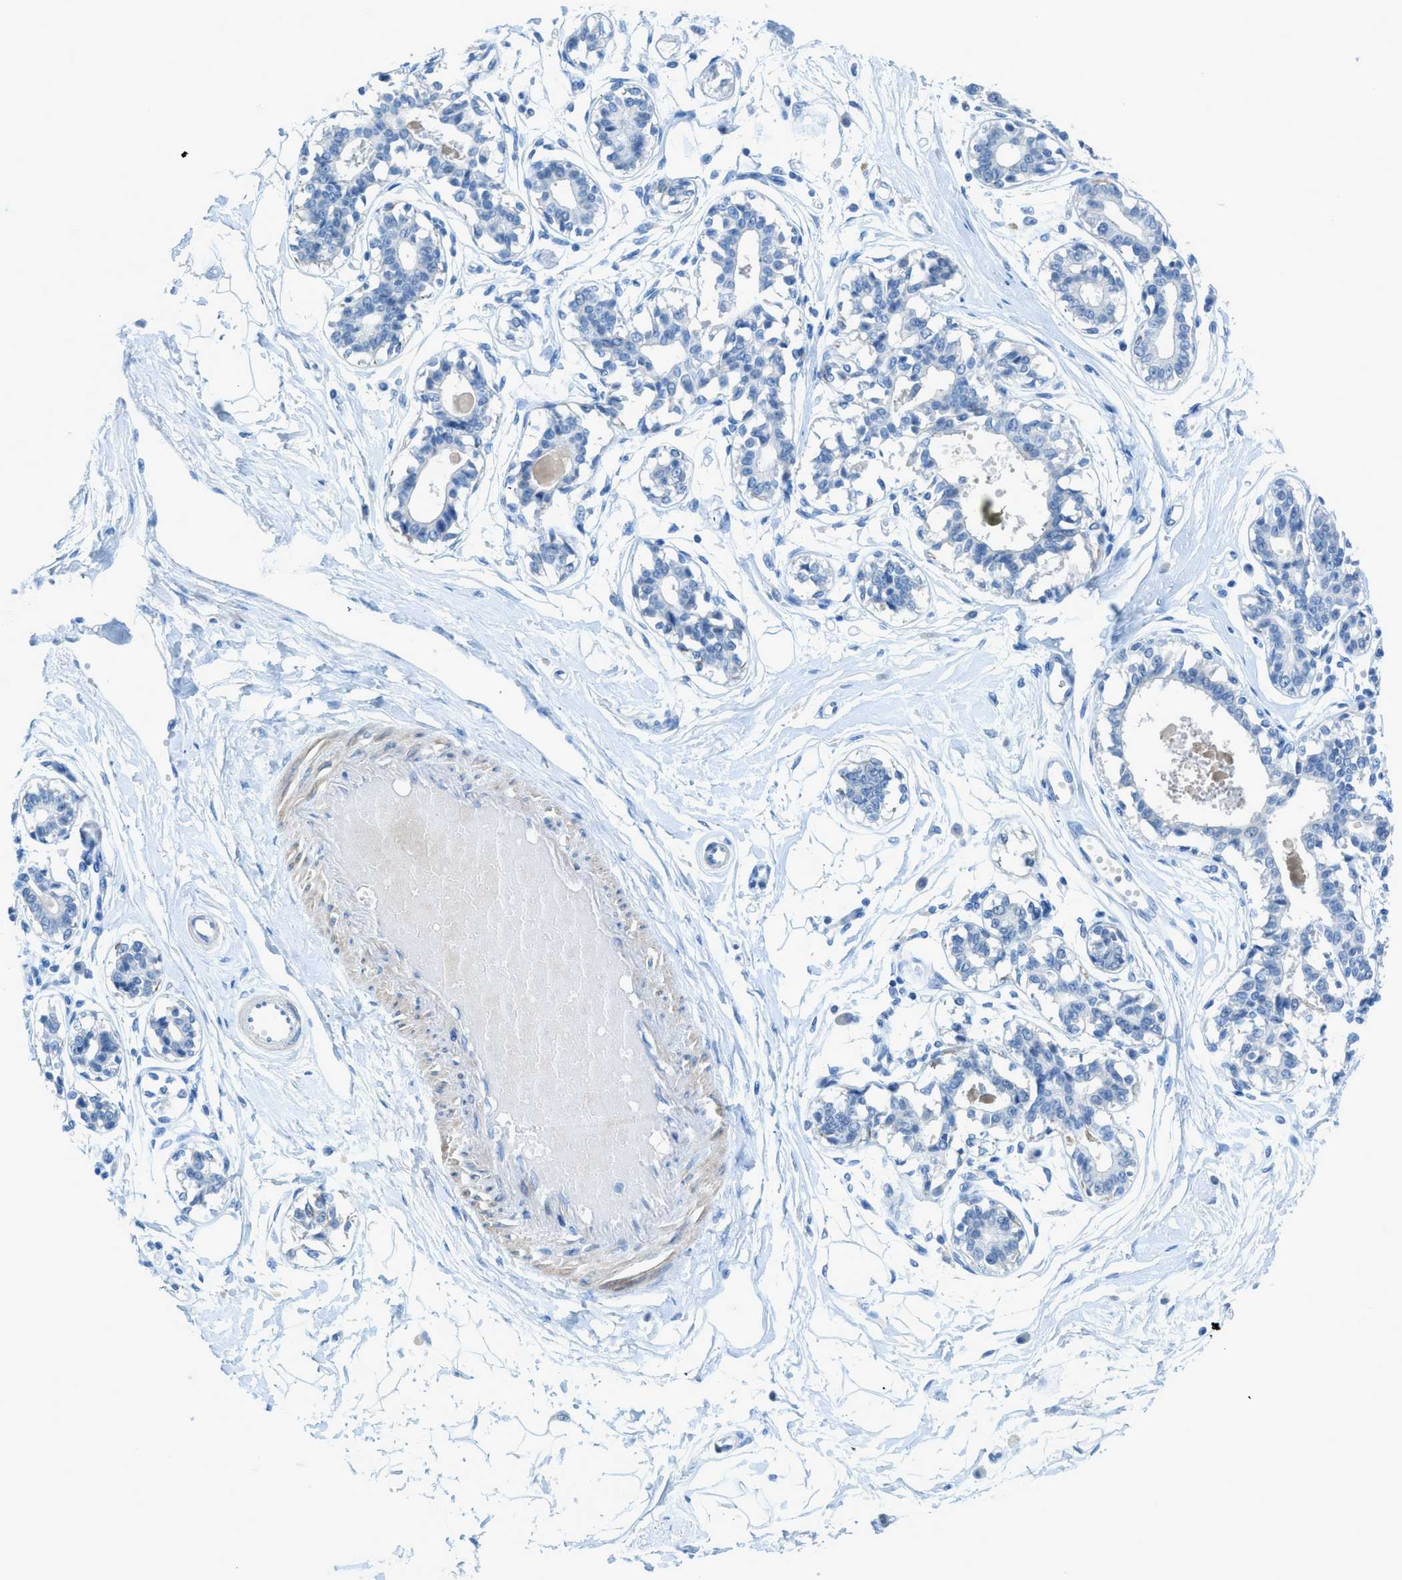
{"staining": {"intensity": "negative", "quantity": "none", "location": "none"}, "tissue": "breast", "cell_type": "Adipocytes", "image_type": "normal", "snomed": [{"axis": "morphology", "description": "Normal tissue, NOS"}, {"axis": "topography", "description": "Breast"}], "caption": "Immunohistochemistry (IHC) photomicrograph of benign human breast stained for a protein (brown), which displays no staining in adipocytes. (Immunohistochemistry, brightfield microscopy, high magnification).", "gene": "ACAN", "patient": {"sex": "female", "age": 45}}